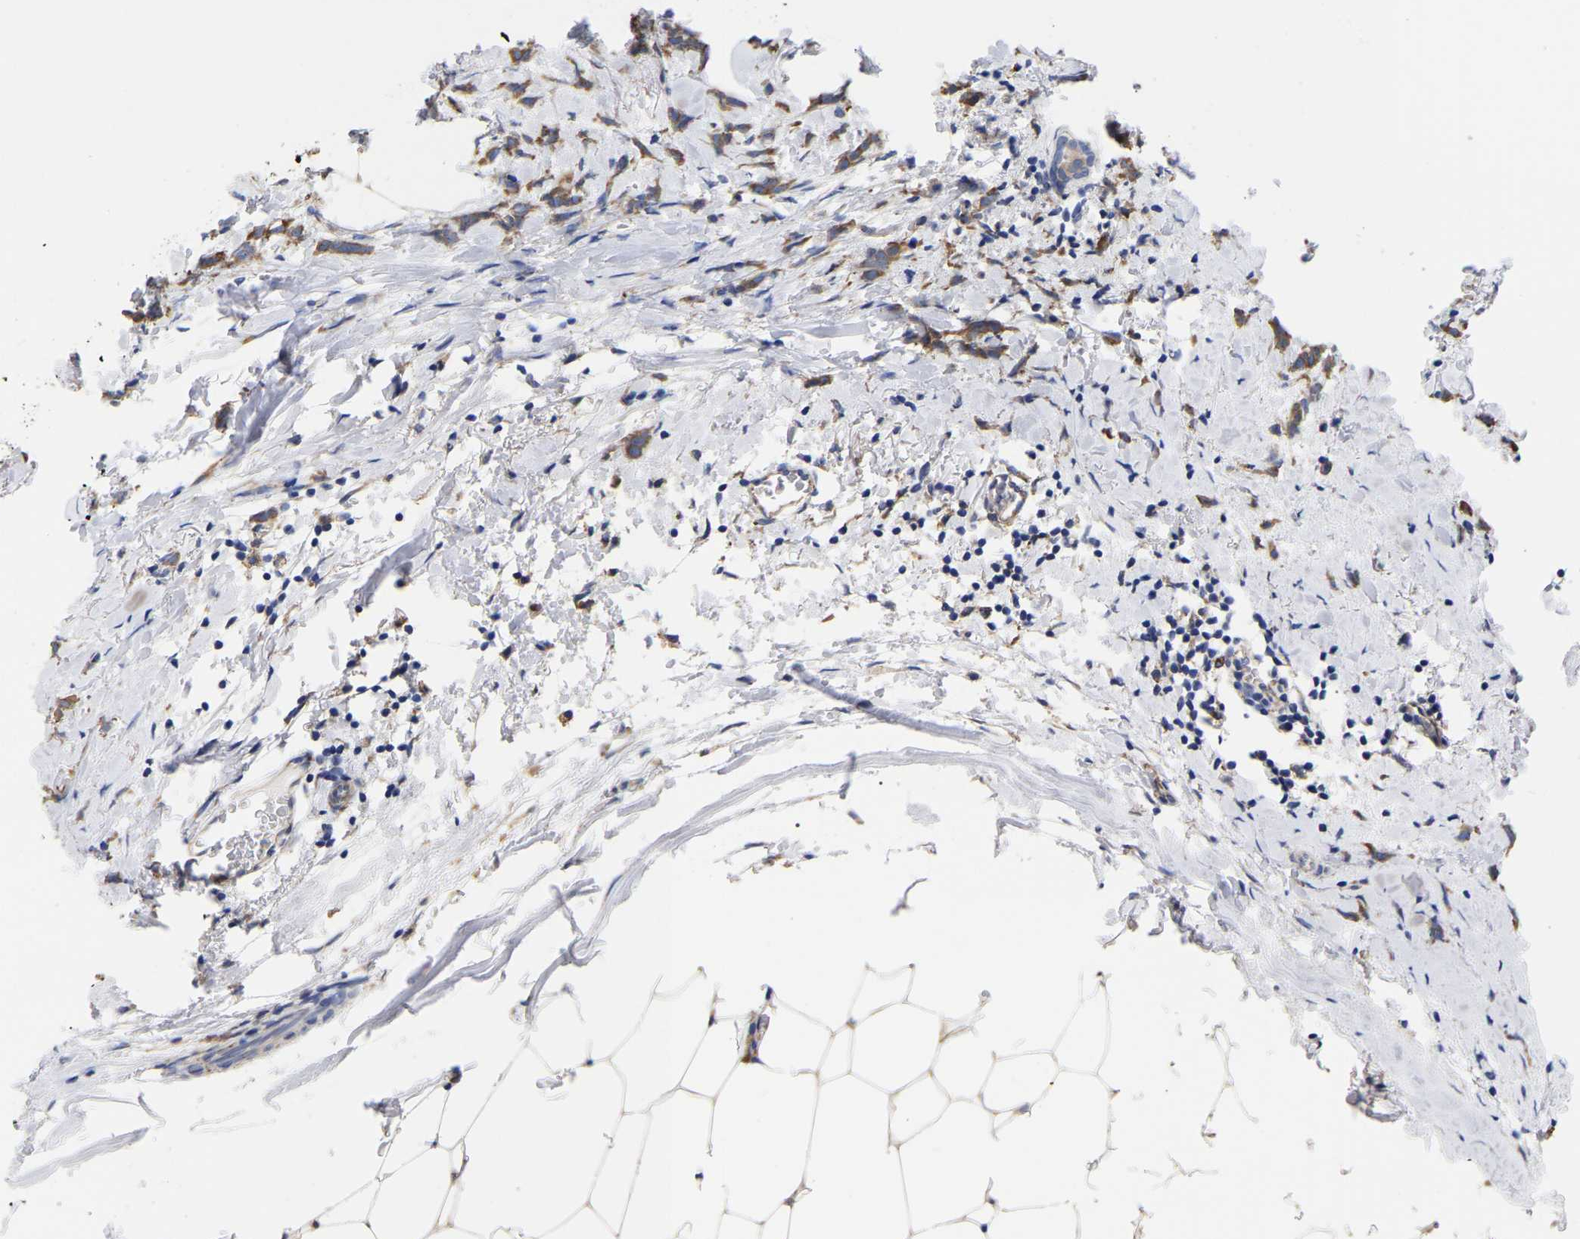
{"staining": {"intensity": "moderate", "quantity": ">75%", "location": "cytoplasmic/membranous"}, "tissue": "breast cancer", "cell_type": "Tumor cells", "image_type": "cancer", "snomed": [{"axis": "morphology", "description": "Lobular carcinoma, in situ"}, {"axis": "morphology", "description": "Lobular carcinoma"}, {"axis": "topography", "description": "Breast"}], "caption": "Immunohistochemical staining of breast cancer demonstrates medium levels of moderate cytoplasmic/membranous positivity in about >75% of tumor cells.", "gene": "CFAP298", "patient": {"sex": "female", "age": 41}}